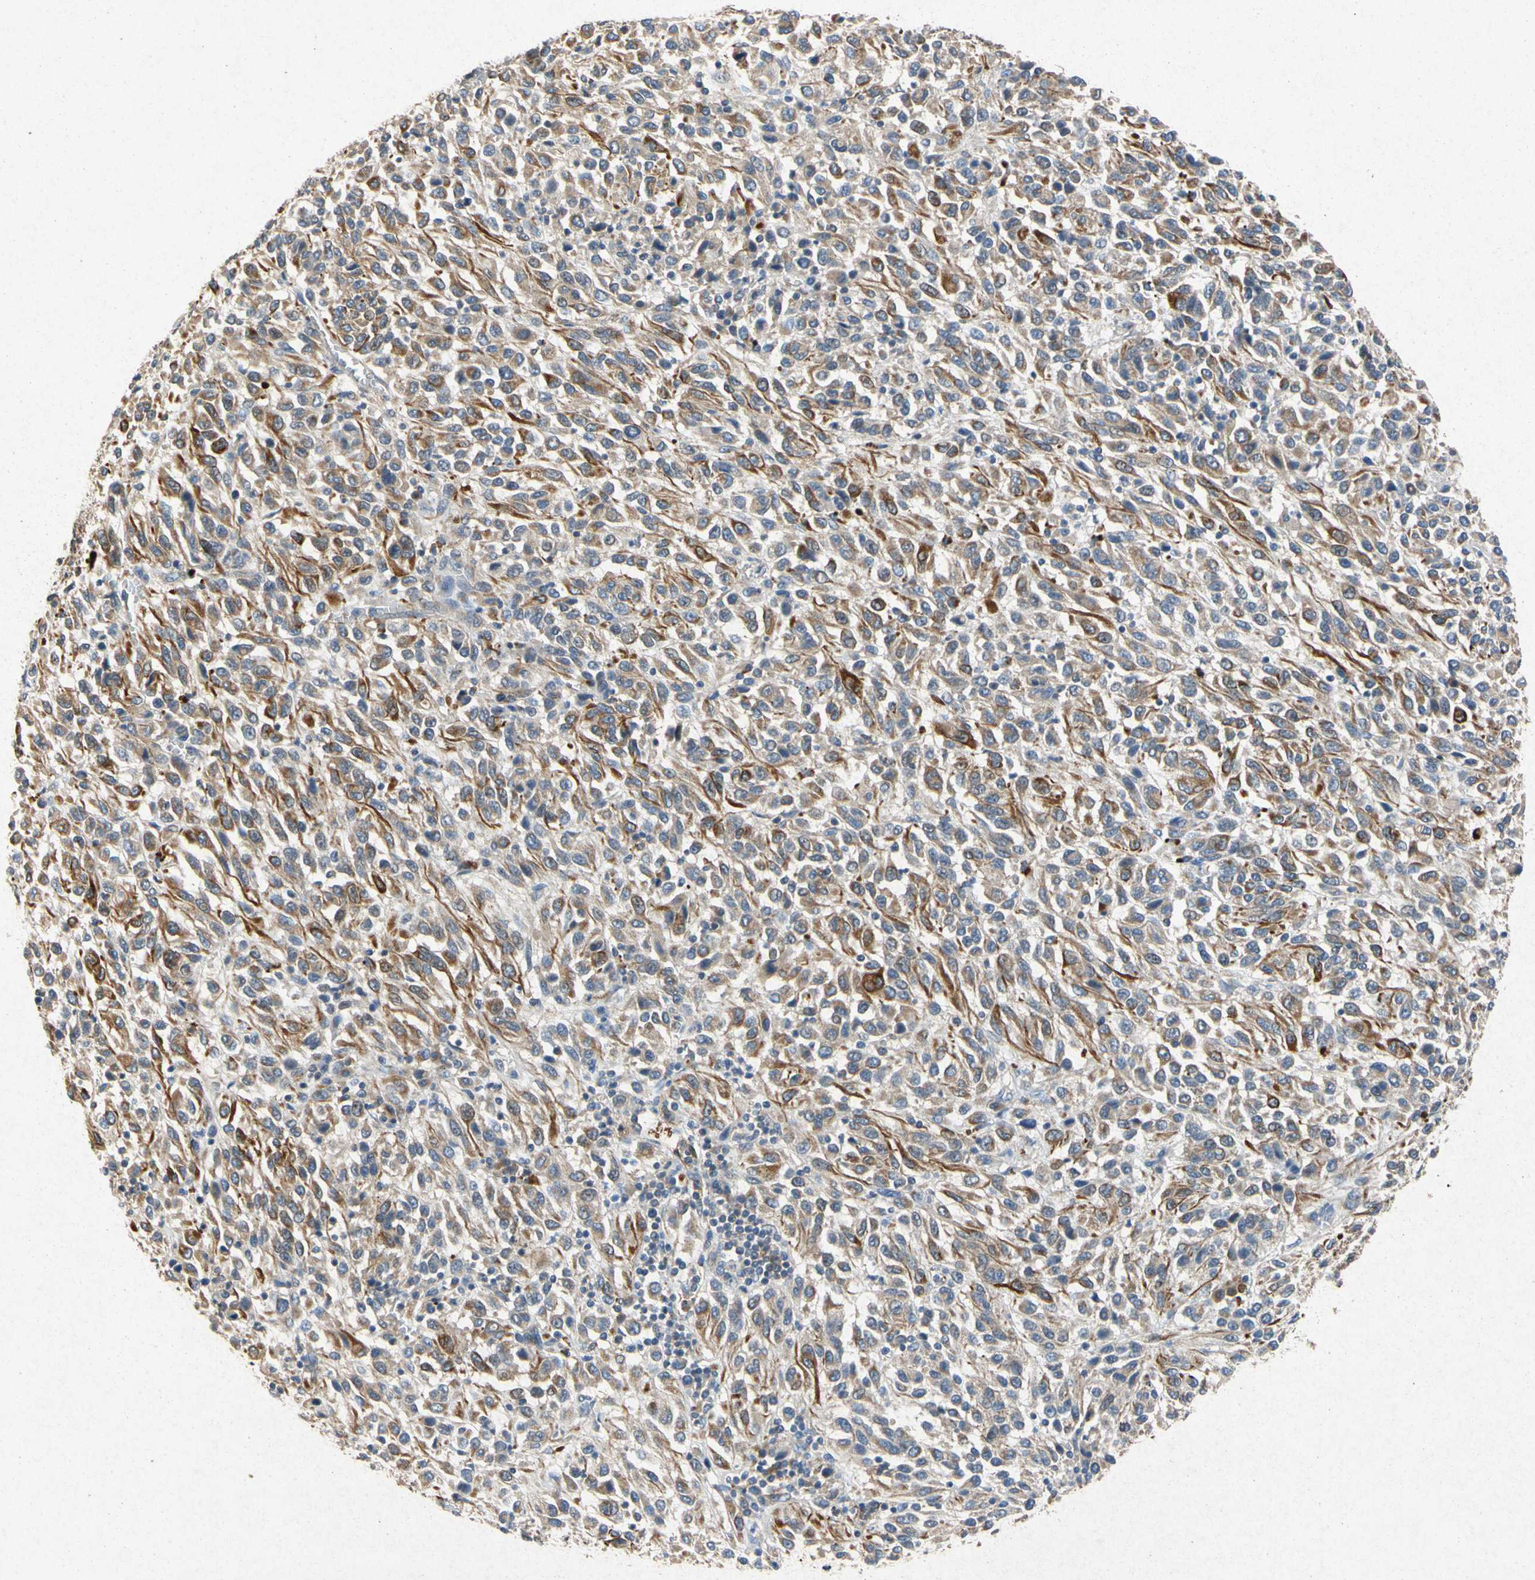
{"staining": {"intensity": "moderate", "quantity": ">75%", "location": "cytoplasmic/membranous"}, "tissue": "melanoma", "cell_type": "Tumor cells", "image_type": "cancer", "snomed": [{"axis": "morphology", "description": "Malignant melanoma, Metastatic site"}, {"axis": "topography", "description": "Lung"}], "caption": "Human malignant melanoma (metastatic site) stained for a protein (brown) demonstrates moderate cytoplasmic/membranous positive positivity in about >75% of tumor cells.", "gene": "RPS6KA1", "patient": {"sex": "male", "age": 64}}